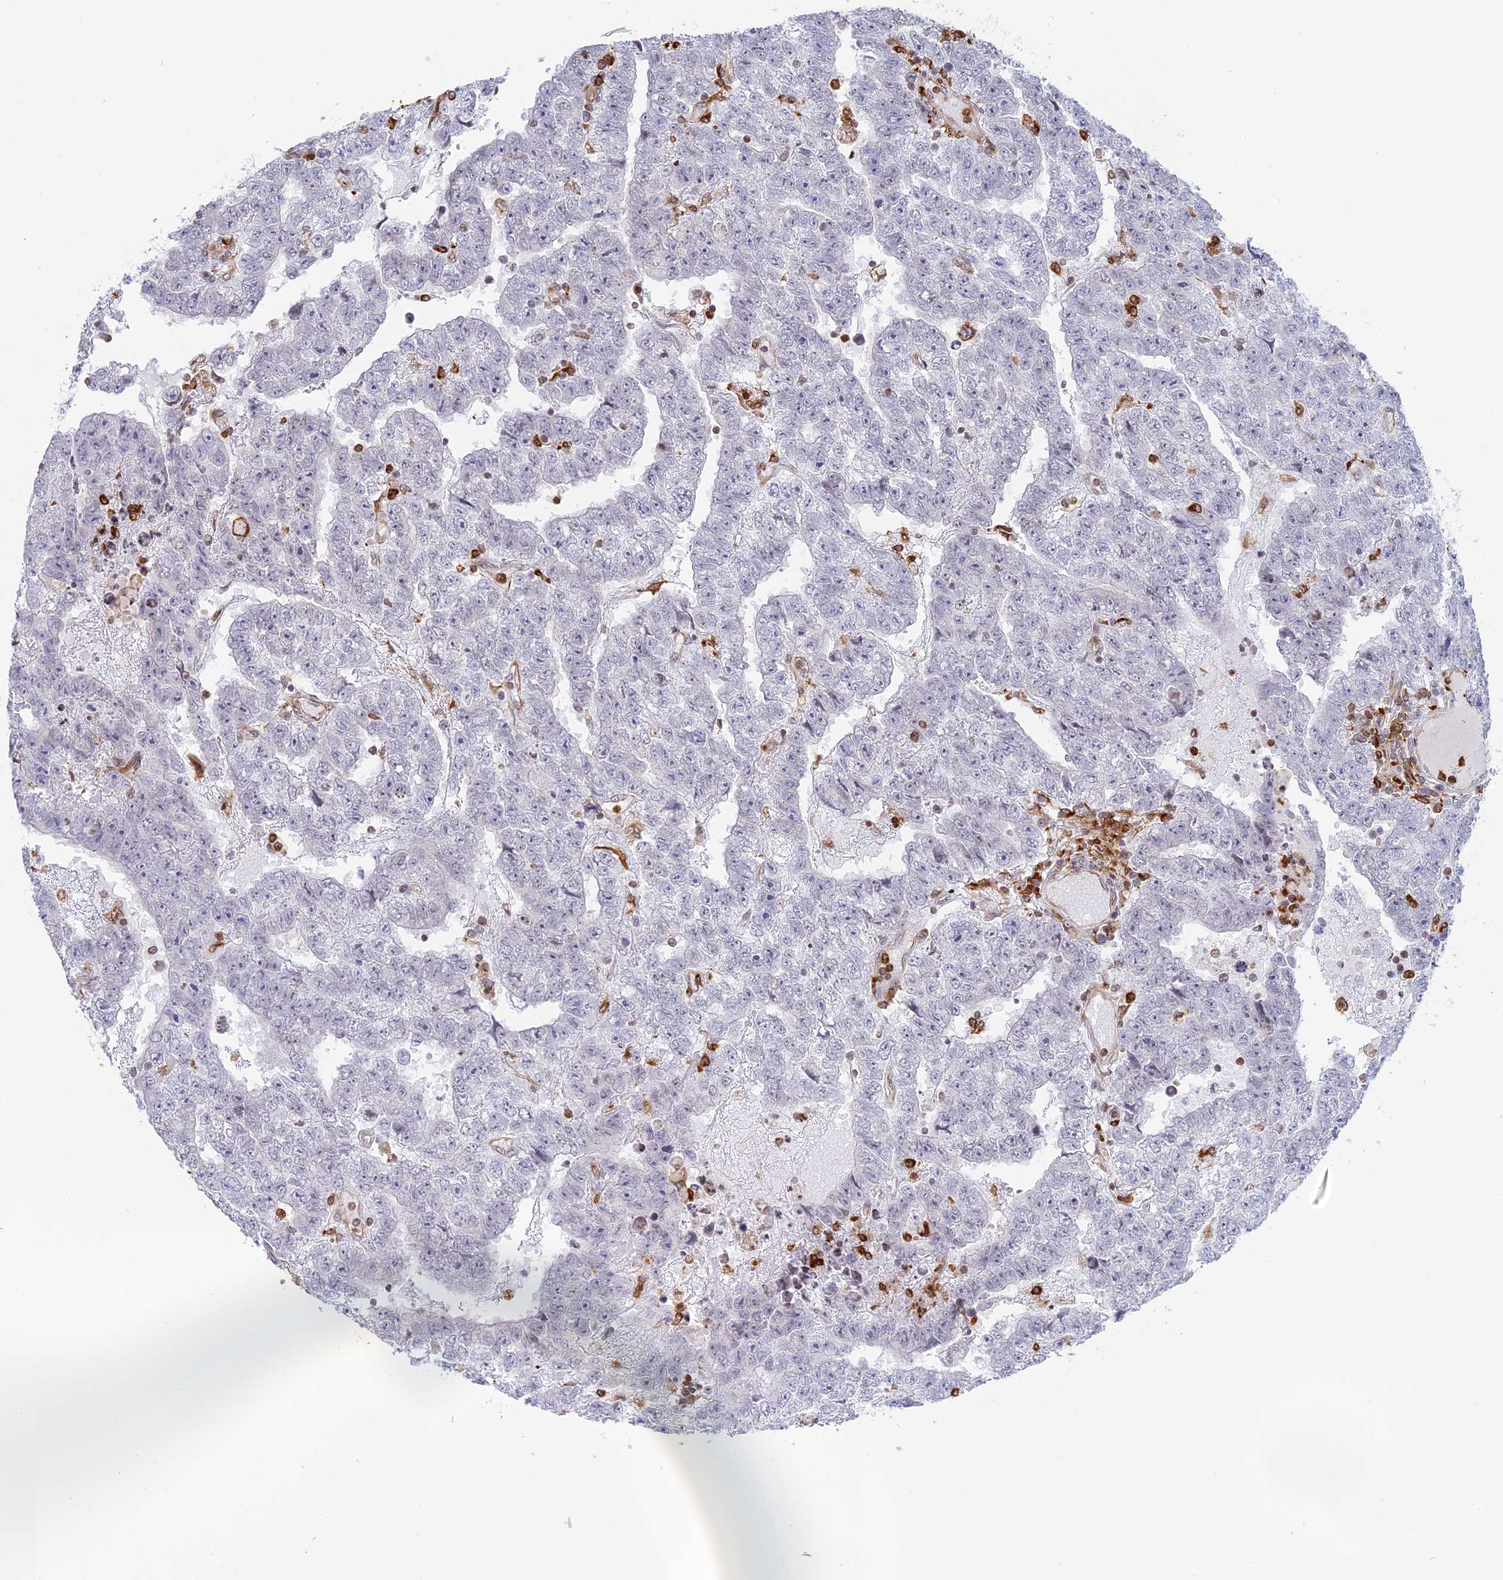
{"staining": {"intensity": "negative", "quantity": "none", "location": "none"}, "tissue": "testis cancer", "cell_type": "Tumor cells", "image_type": "cancer", "snomed": [{"axis": "morphology", "description": "Carcinoma, Embryonal, NOS"}, {"axis": "topography", "description": "Testis"}], "caption": "Tumor cells show no significant expression in testis cancer (embryonal carcinoma).", "gene": "APOBR", "patient": {"sex": "male", "age": 25}}